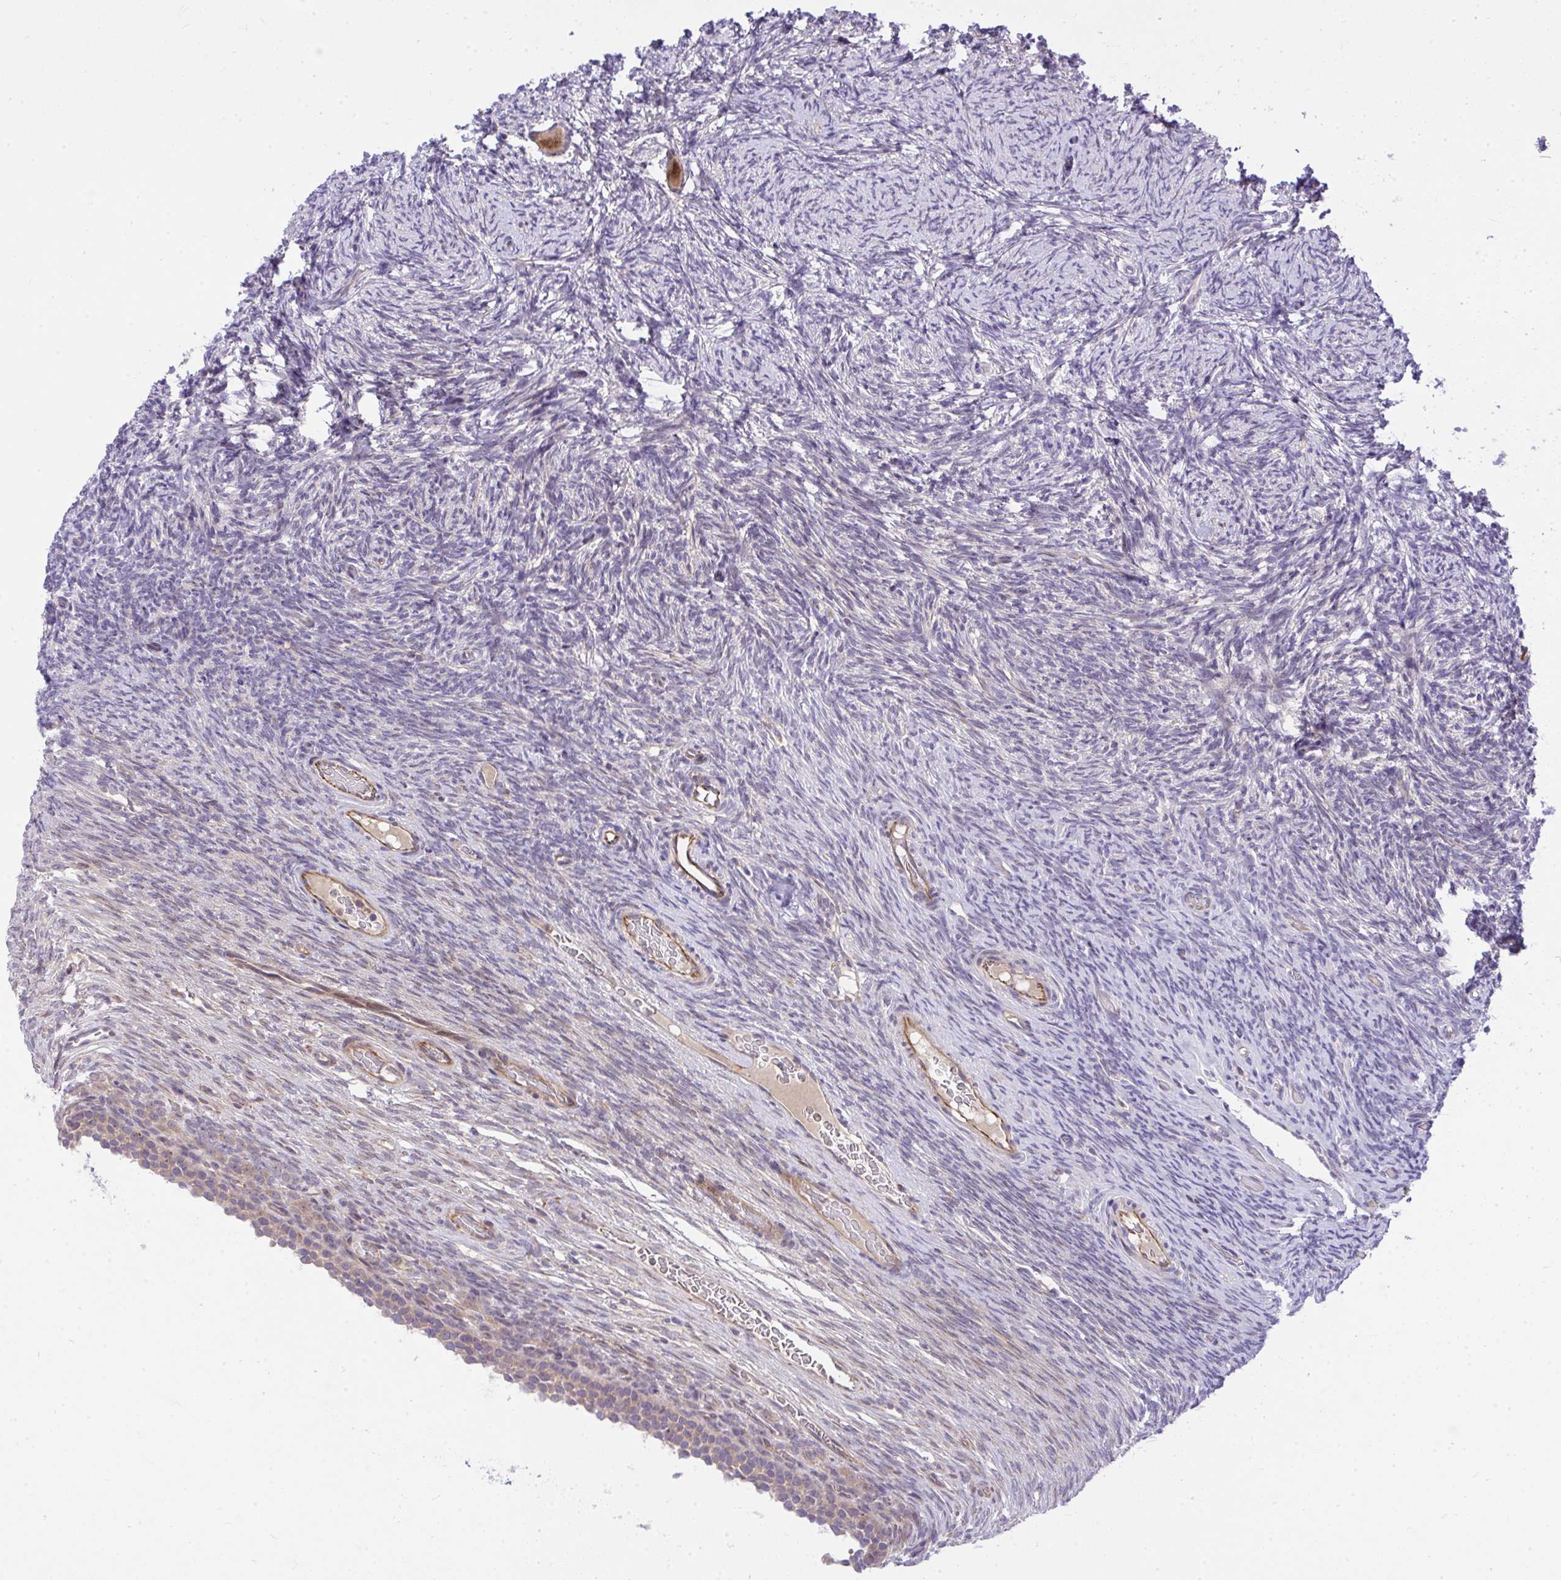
{"staining": {"intensity": "moderate", "quantity": ">75%", "location": "cytoplasmic/membranous,nuclear"}, "tissue": "ovary", "cell_type": "Follicle cells", "image_type": "normal", "snomed": [{"axis": "morphology", "description": "Normal tissue, NOS"}, {"axis": "topography", "description": "Ovary"}], "caption": "IHC image of unremarkable ovary stained for a protein (brown), which shows medium levels of moderate cytoplasmic/membranous,nuclear positivity in about >75% of follicle cells.", "gene": "CHIA", "patient": {"sex": "female", "age": 34}}